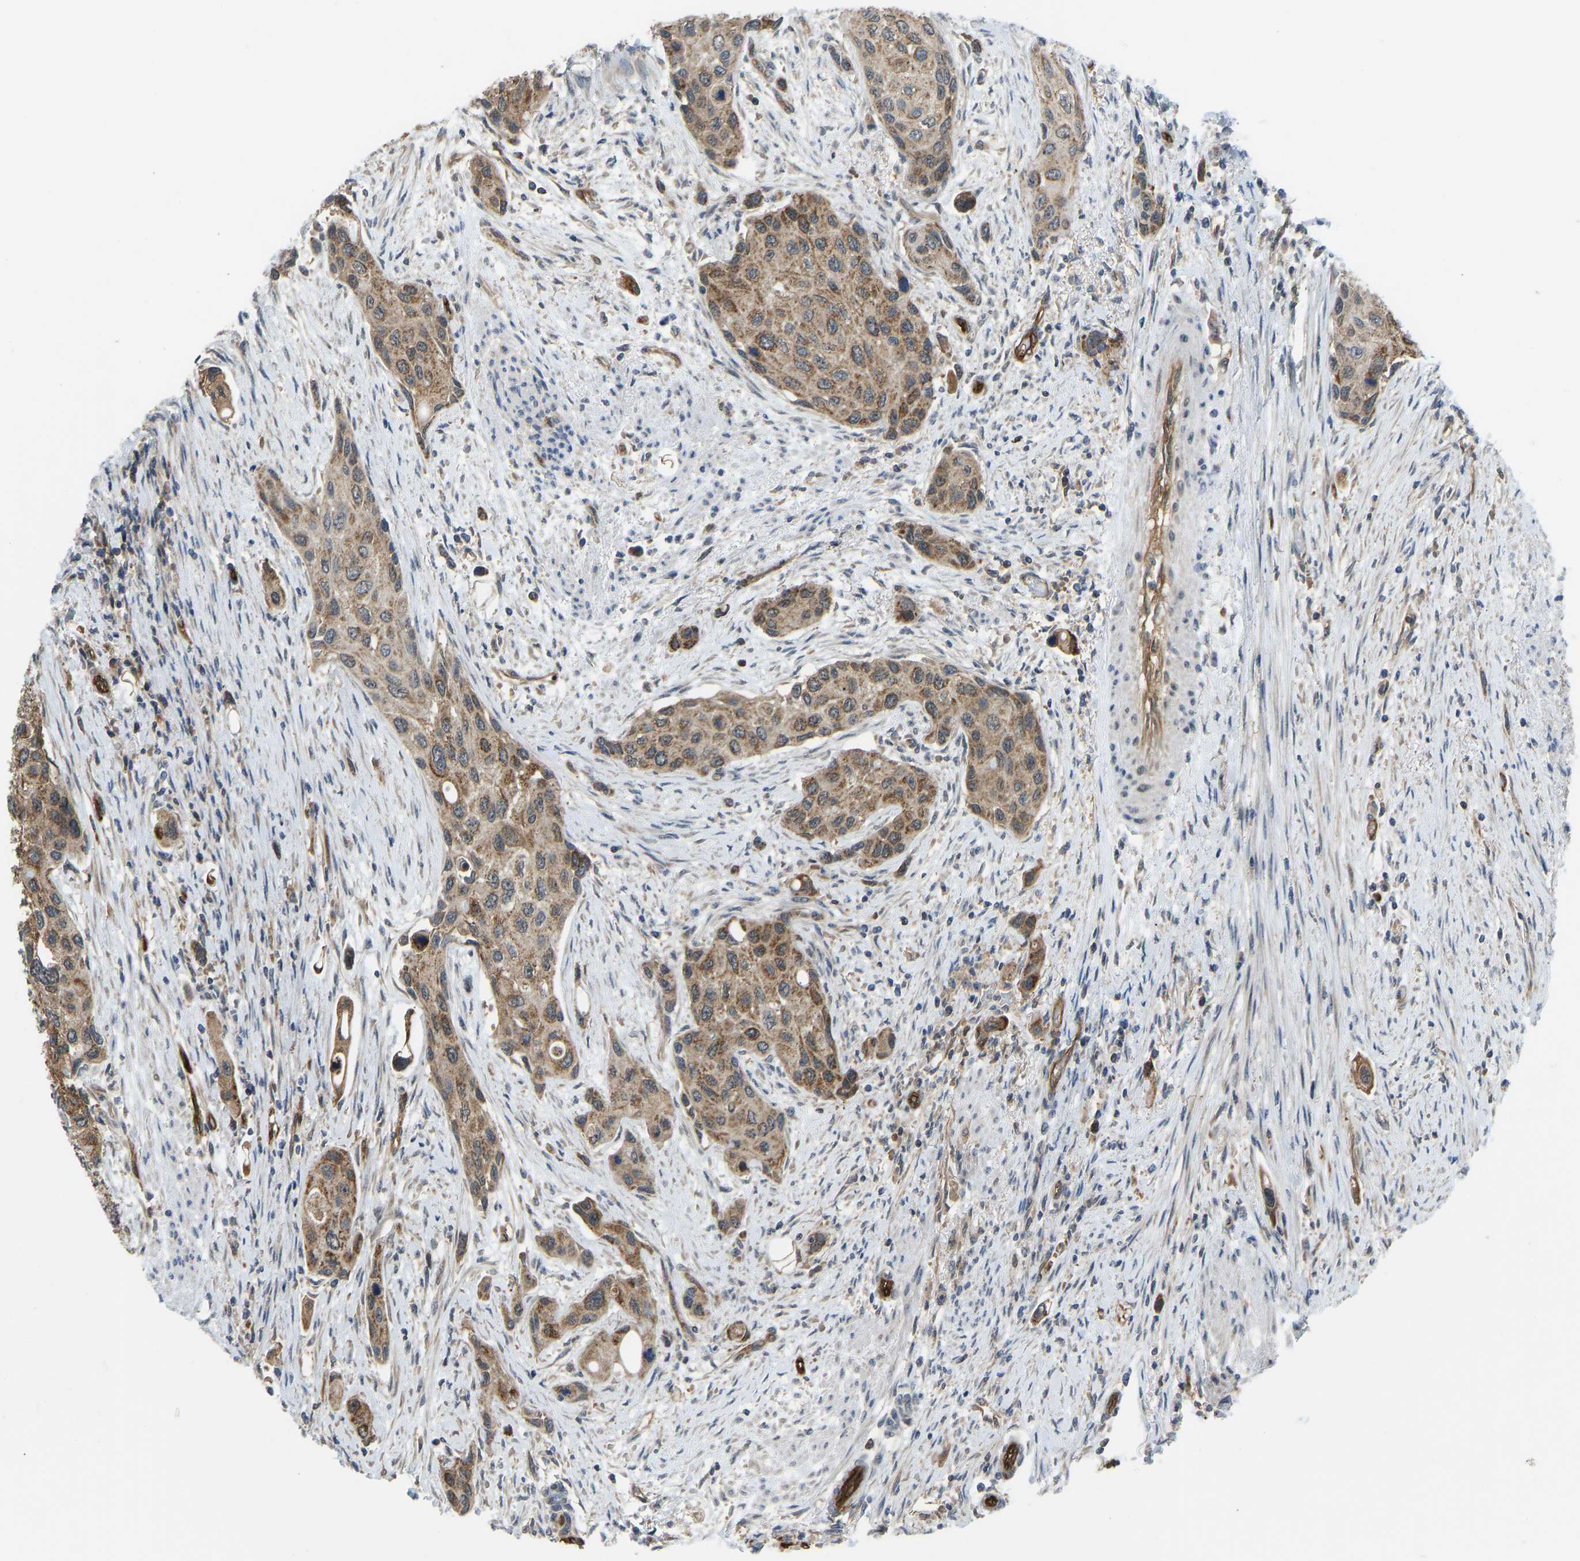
{"staining": {"intensity": "moderate", "quantity": ">75%", "location": "cytoplasmic/membranous"}, "tissue": "urothelial cancer", "cell_type": "Tumor cells", "image_type": "cancer", "snomed": [{"axis": "morphology", "description": "Urothelial carcinoma, High grade"}, {"axis": "topography", "description": "Urinary bladder"}], "caption": "Immunohistochemical staining of human urothelial cancer displays medium levels of moderate cytoplasmic/membranous protein expression in about >75% of tumor cells. (brown staining indicates protein expression, while blue staining denotes nuclei).", "gene": "CCT8", "patient": {"sex": "female", "age": 56}}